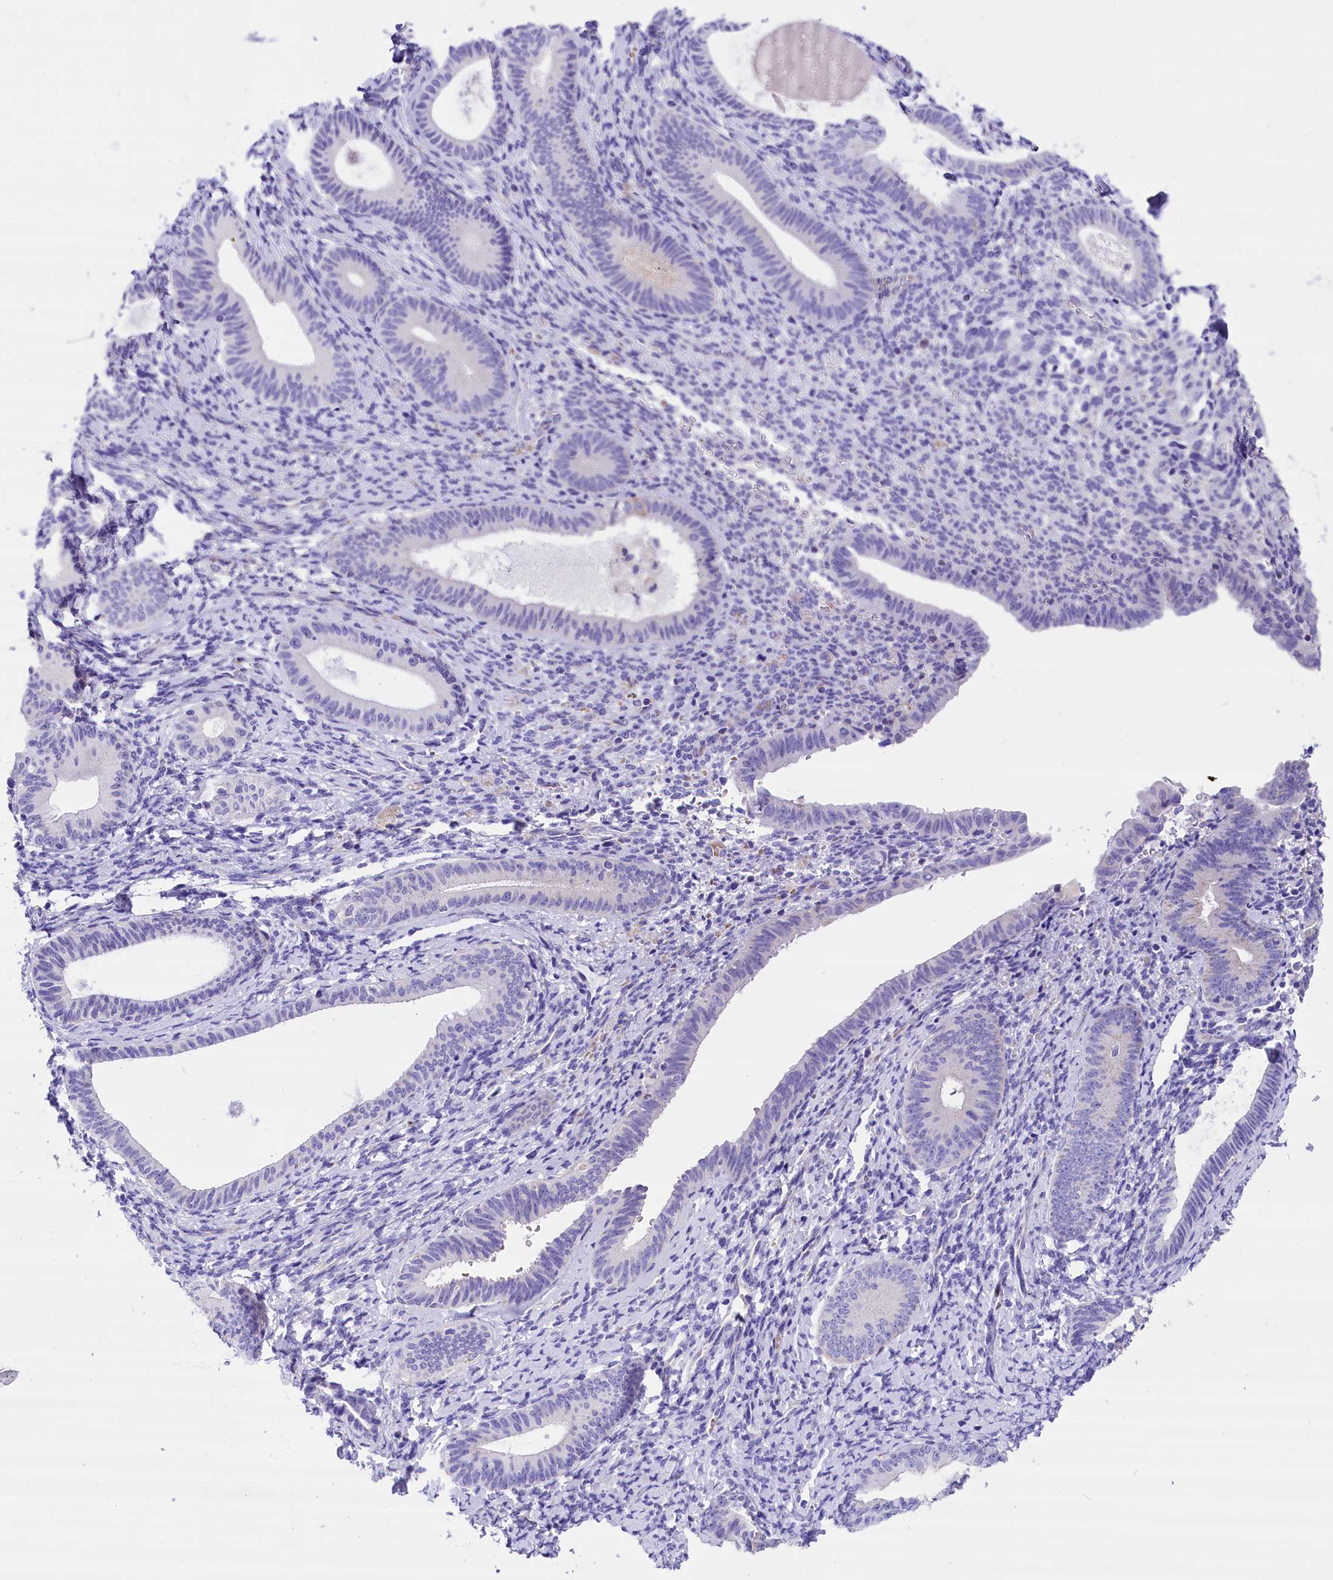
{"staining": {"intensity": "negative", "quantity": "none", "location": "none"}, "tissue": "endometrium", "cell_type": "Cells in endometrial stroma", "image_type": "normal", "snomed": [{"axis": "morphology", "description": "Normal tissue, NOS"}, {"axis": "topography", "description": "Endometrium"}], "caption": "The photomicrograph demonstrates no significant expression in cells in endometrial stroma of endometrium.", "gene": "ABAT", "patient": {"sex": "female", "age": 65}}